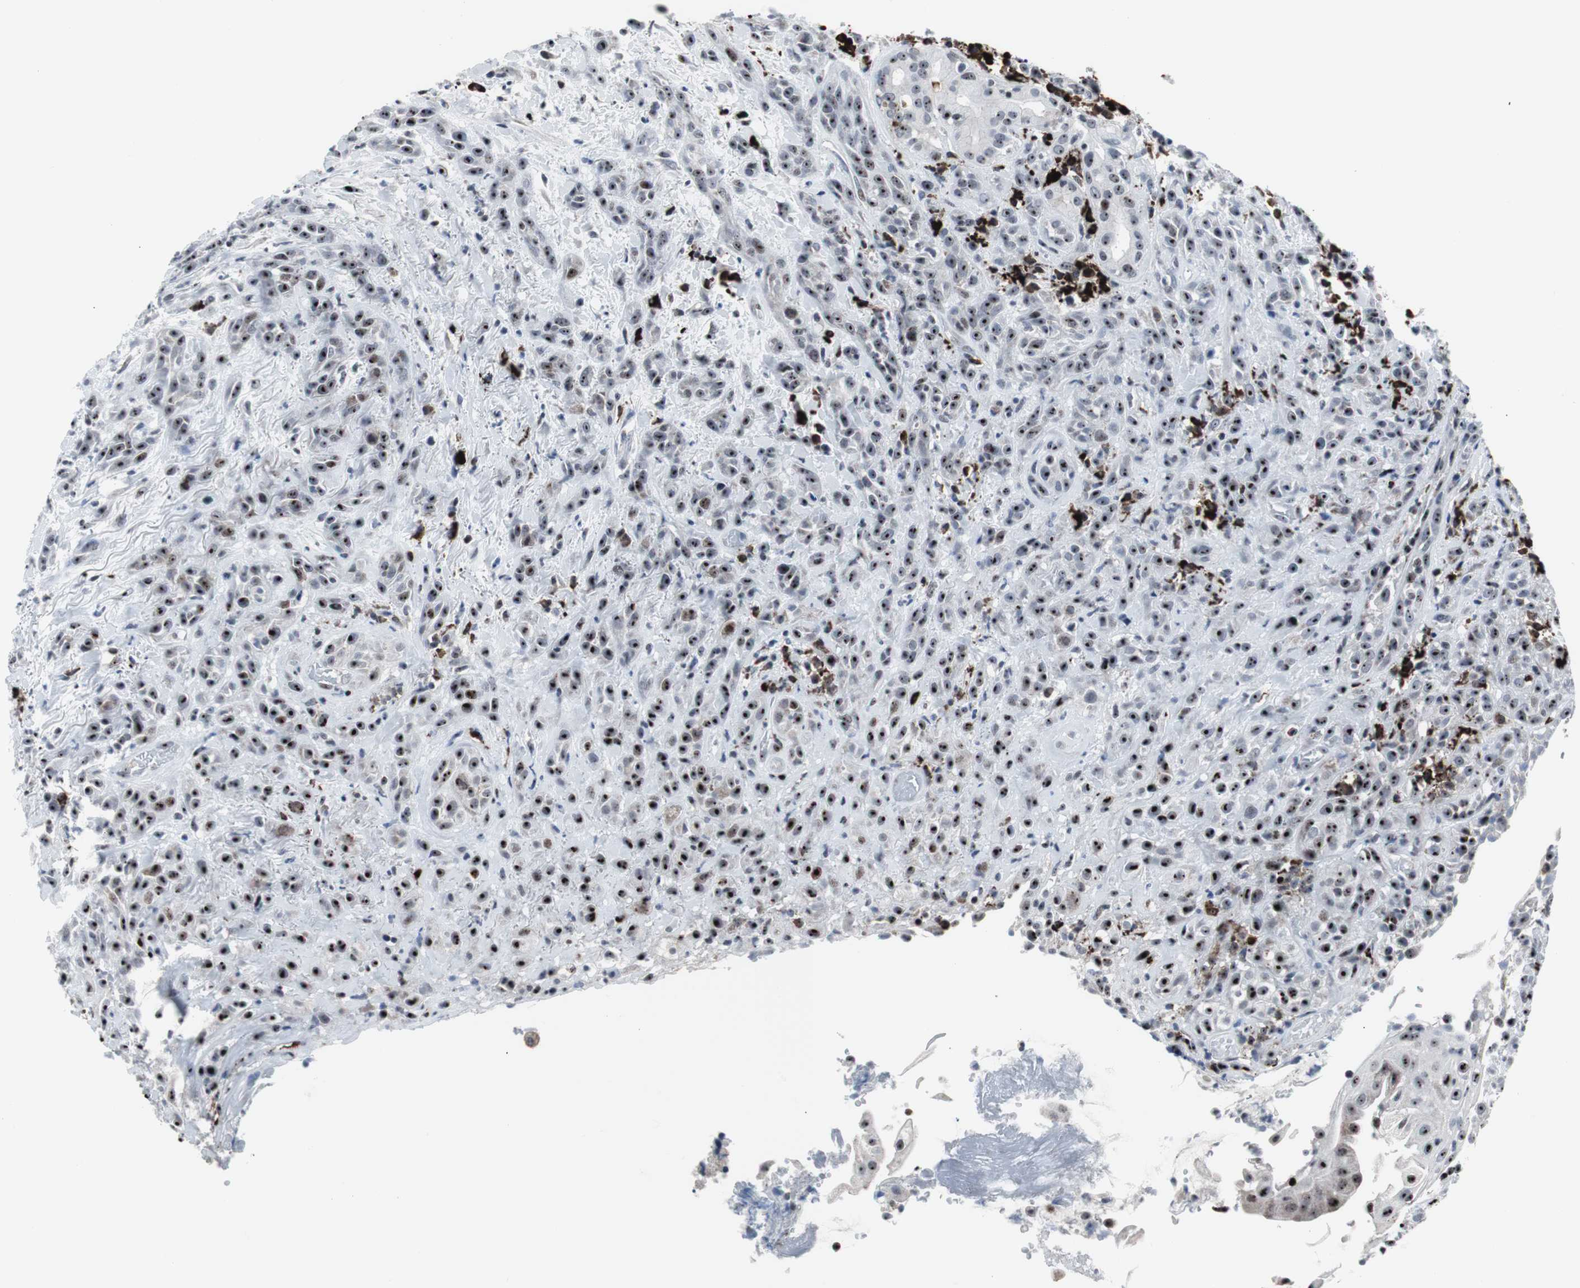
{"staining": {"intensity": "strong", "quantity": ">75%", "location": "nuclear"}, "tissue": "head and neck cancer", "cell_type": "Tumor cells", "image_type": "cancer", "snomed": [{"axis": "morphology", "description": "Squamous cell carcinoma, NOS"}, {"axis": "topography", "description": "Head-Neck"}], "caption": "Human head and neck cancer stained with a protein marker reveals strong staining in tumor cells.", "gene": "DOK1", "patient": {"sex": "male", "age": 62}}